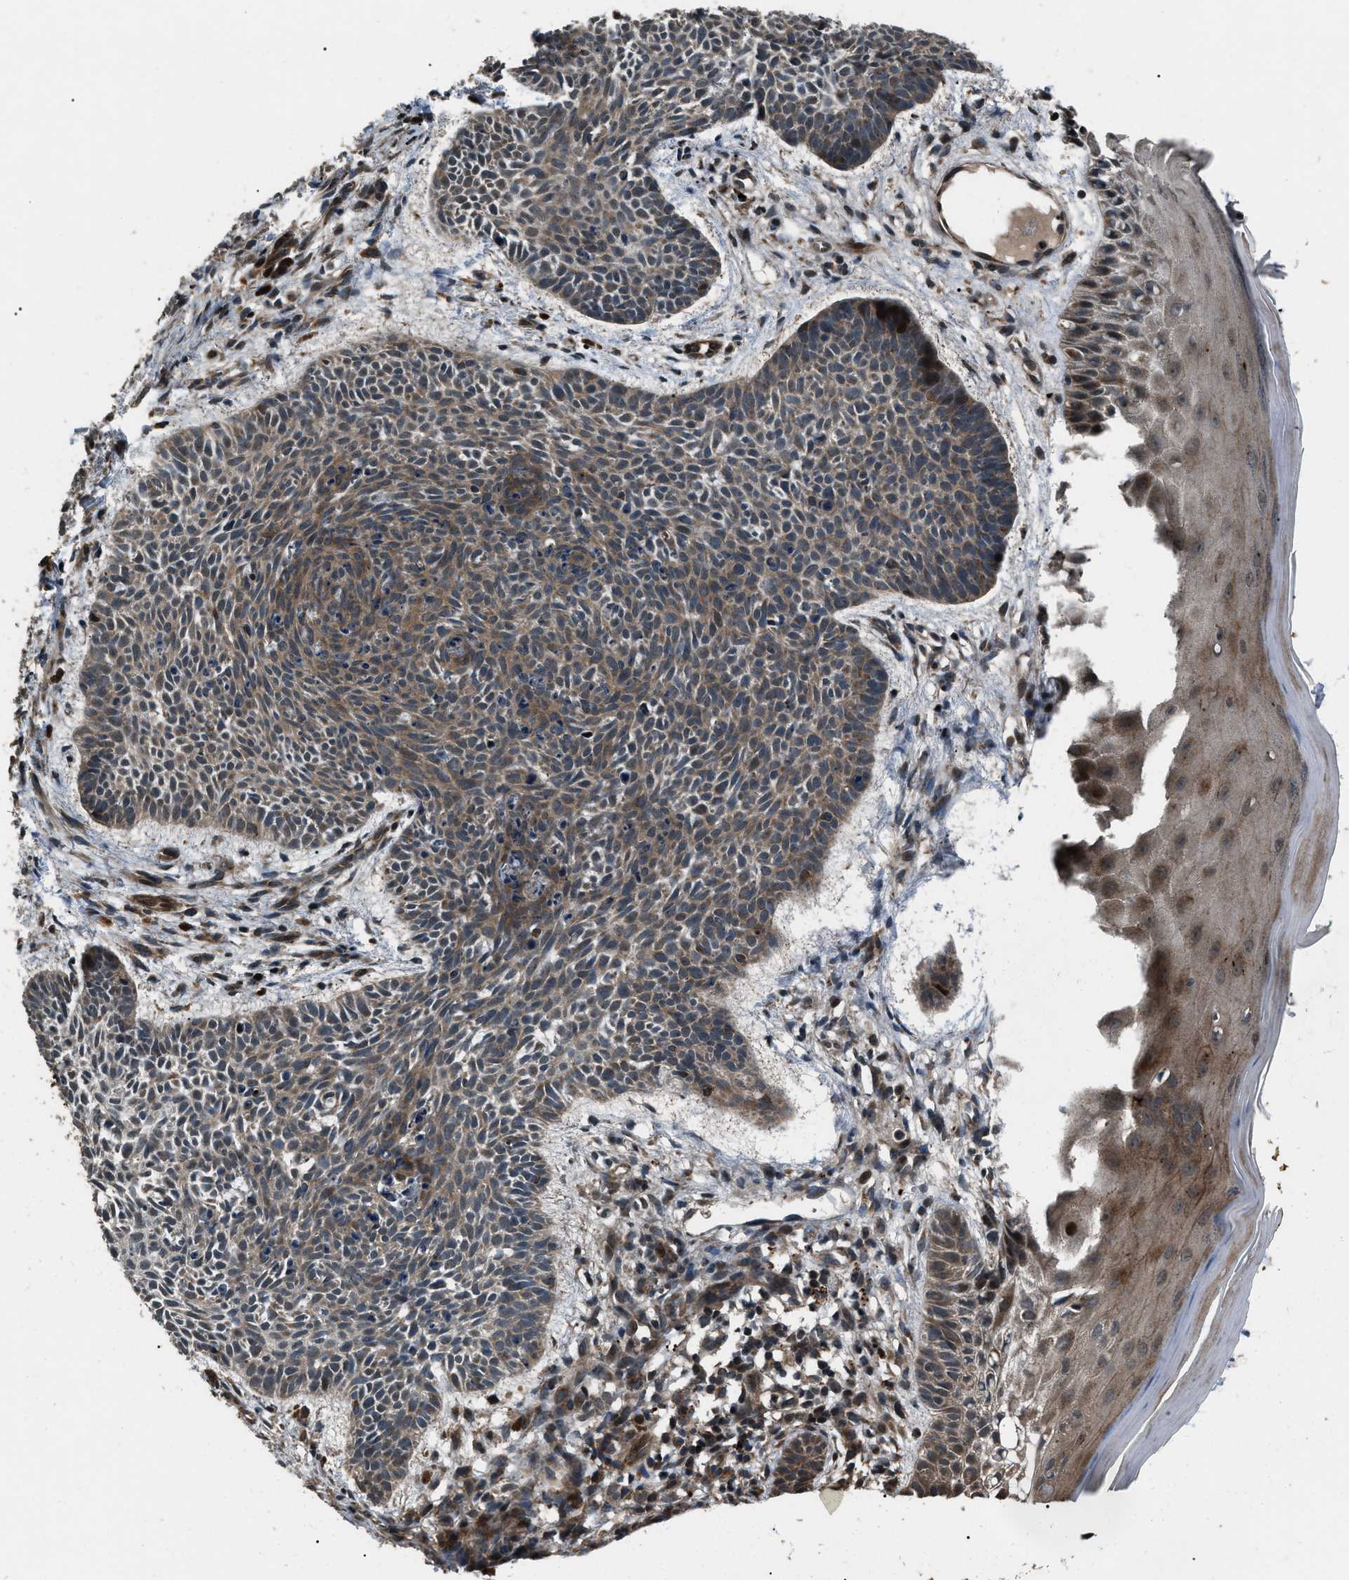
{"staining": {"intensity": "moderate", "quantity": ">75%", "location": "cytoplasmic/membranous"}, "tissue": "skin cancer", "cell_type": "Tumor cells", "image_type": "cancer", "snomed": [{"axis": "morphology", "description": "Basal cell carcinoma"}, {"axis": "topography", "description": "Skin"}], "caption": "Human skin cancer (basal cell carcinoma) stained with a brown dye shows moderate cytoplasmic/membranous positive staining in approximately >75% of tumor cells.", "gene": "IRAK4", "patient": {"sex": "male", "age": 60}}